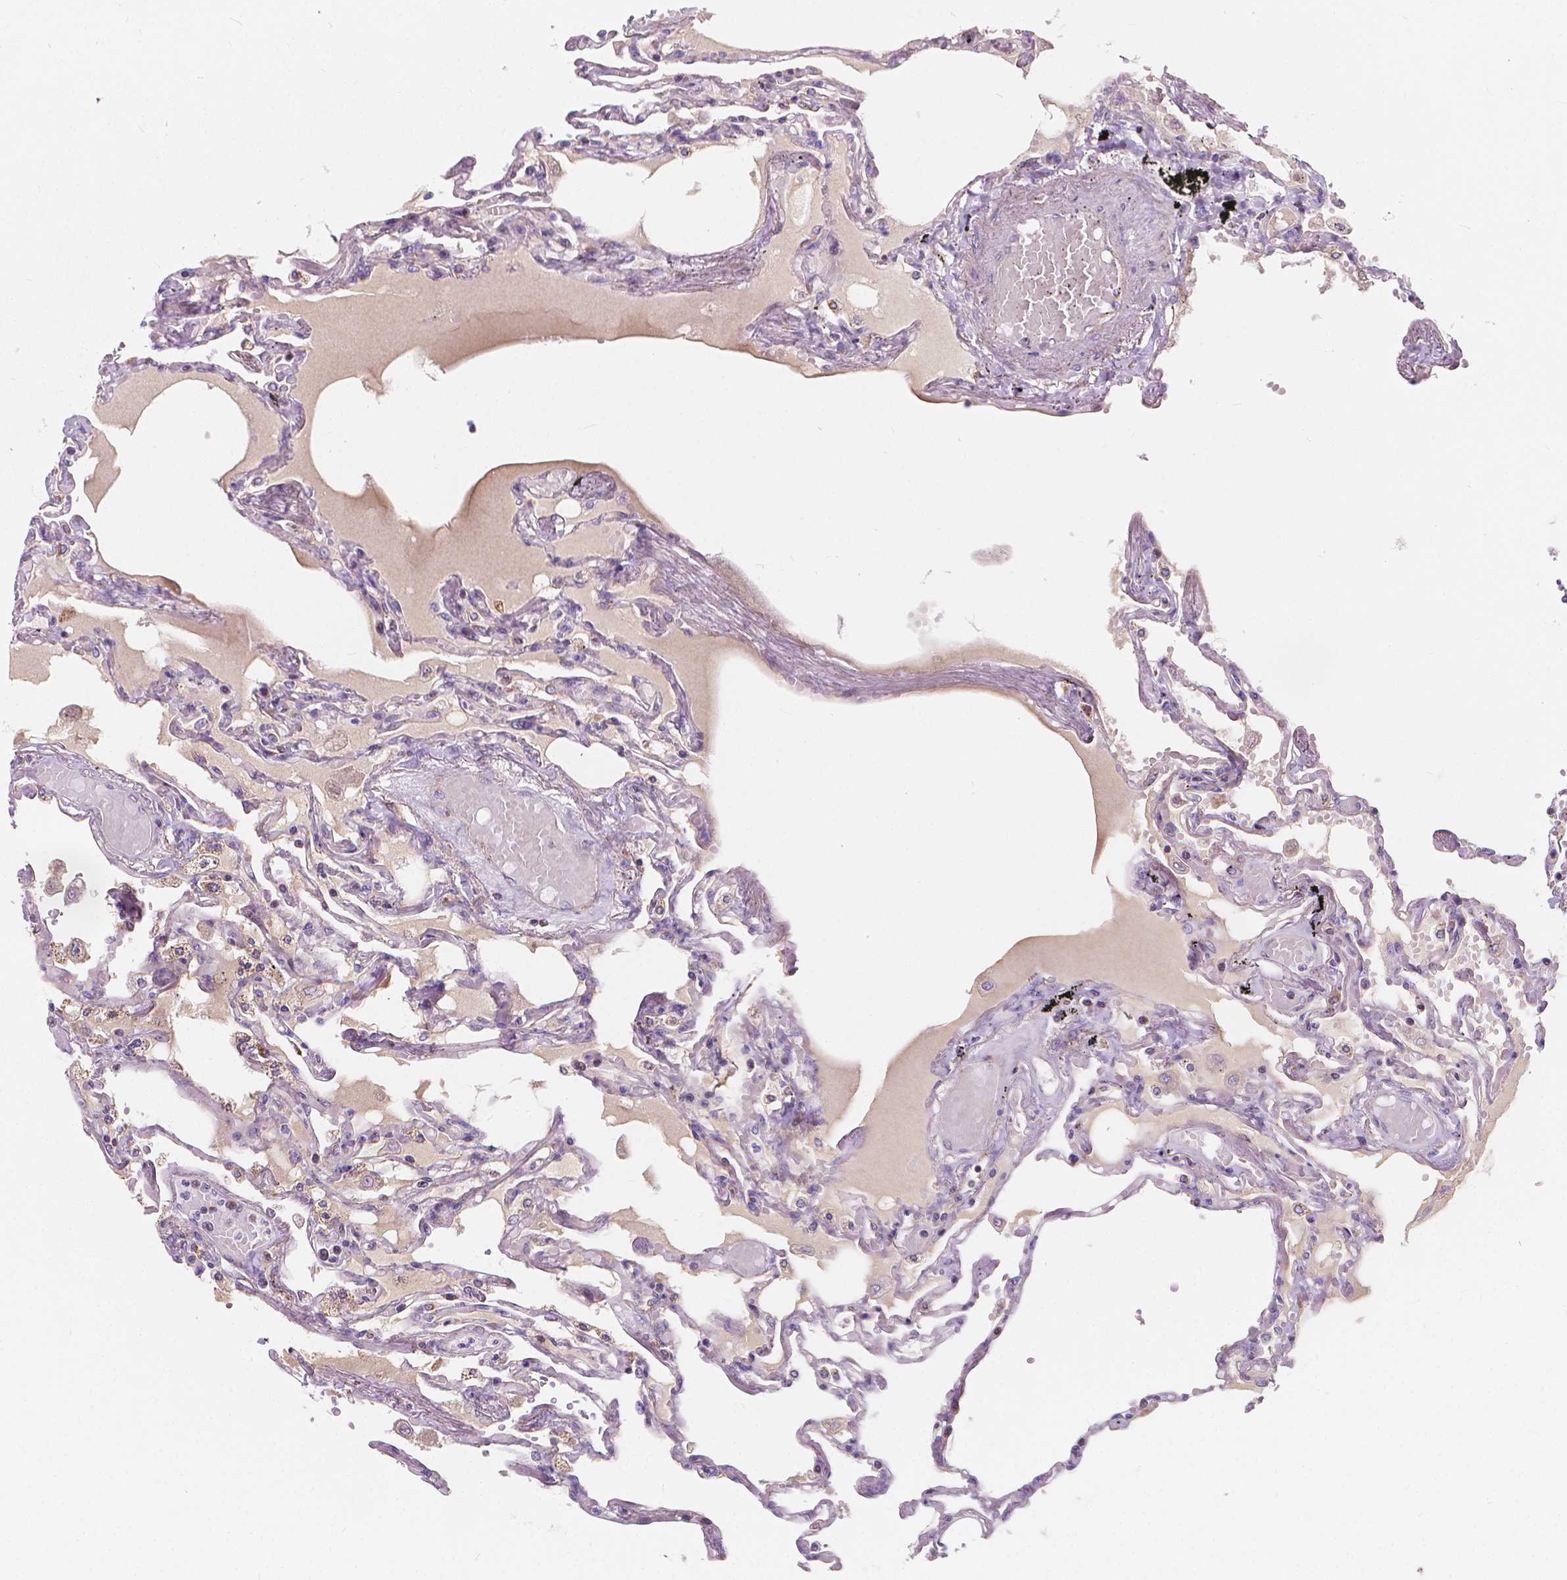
{"staining": {"intensity": "moderate", "quantity": "<25%", "location": "cytoplasmic/membranous"}, "tissue": "lung", "cell_type": "Alveolar cells", "image_type": "normal", "snomed": [{"axis": "morphology", "description": "Normal tissue, NOS"}, {"axis": "morphology", "description": "Adenocarcinoma, NOS"}, {"axis": "topography", "description": "Cartilage tissue"}, {"axis": "topography", "description": "Lung"}], "caption": "This histopathology image displays IHC staining of normal lung, with low moderate cytoplasmic/membranous expression in approximately <25% of alveolar cells.", "gene": "SNCAIP", "patient": {"sex": "female", "age": 67}}